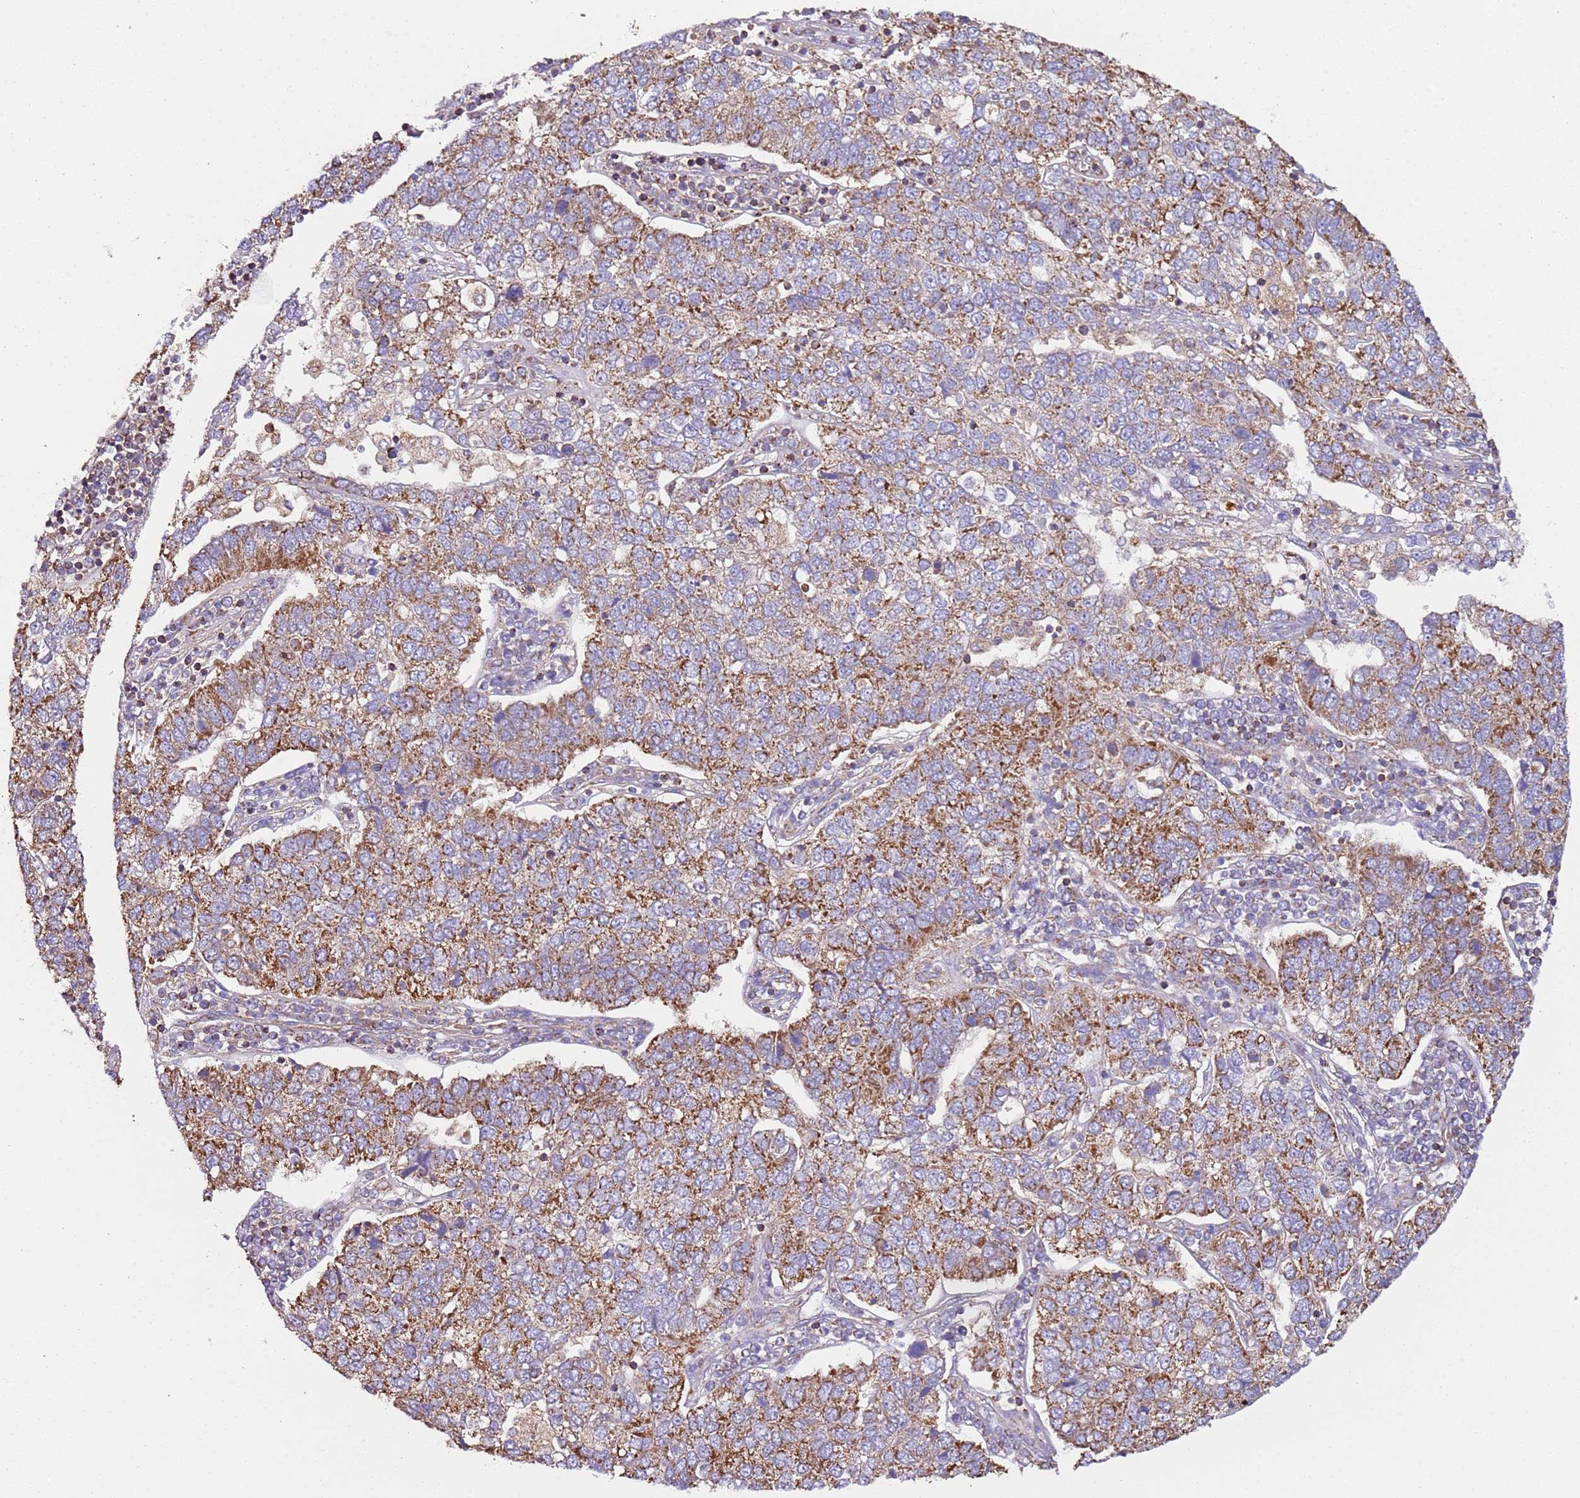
{"staining": {"intensity": "moderate", "quantity": ">75%", "location": "cytoplasmic/membranous"}, "tissue": "pancreatic cancer", "cell_type": "Tumor cells", "image_type": "cancer", "snomed": [{"axis": "morphology", "description": "Adenocarcinoma, NOS"}, {"axis": "topography", "description": "Pancreas"}], "caption": "Pancreatic cancer tissue shows moderate cytoplasmic/membranous staining in about >75% of tumor cells", "gene": "RMND5A", "patient": {"sex": "female", "age": 61}}